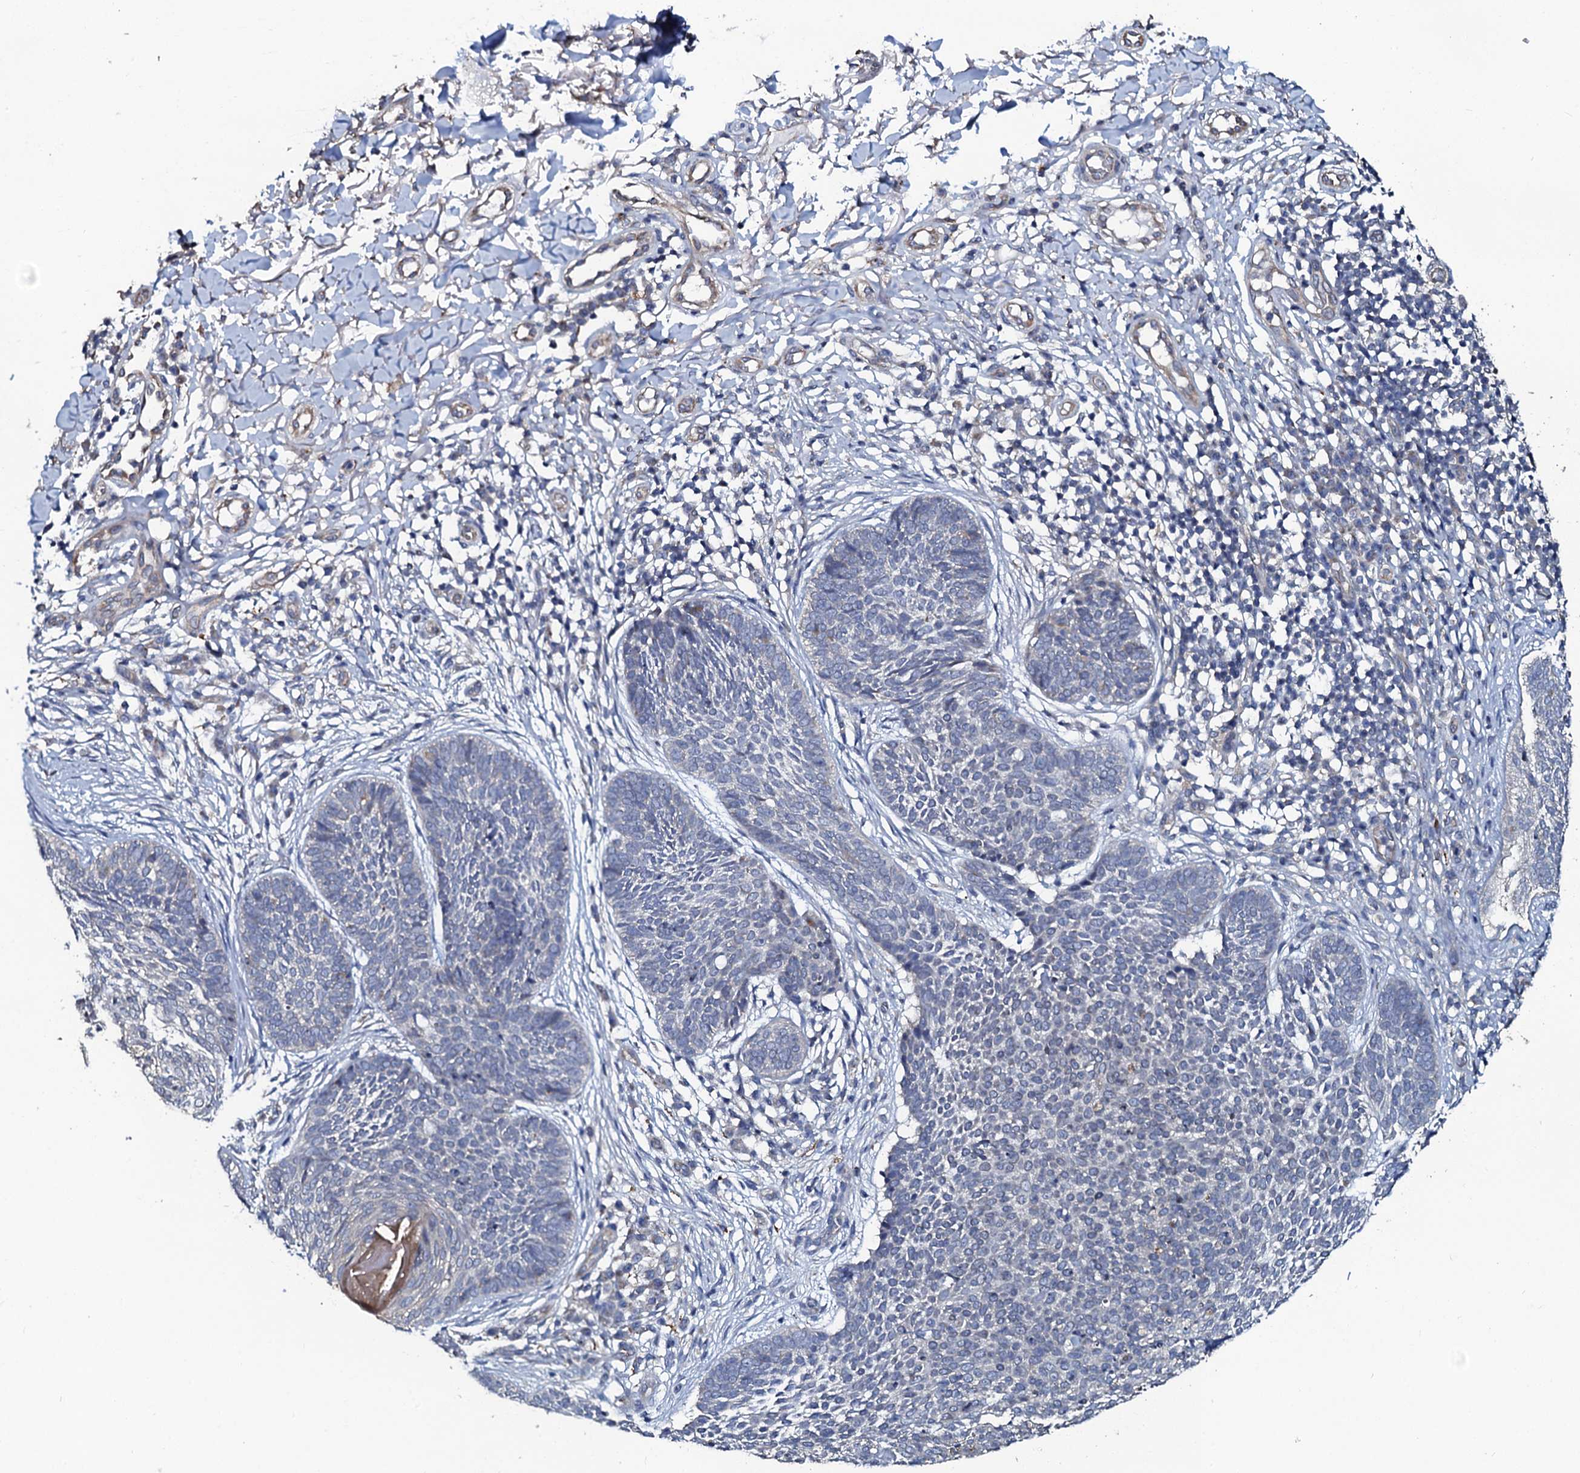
{"staining": {"intensity": "negative", "quantity": "none", "location": "none"}, "tissue": "skin cancer", "cell_type": "Tumor cells", "image_type": "cancer", "snomed": [{"axis": "morphology", "description": "Basal cell carcinoma"}, {"axis": "topography", "description": "Skin"}], "caption": "Protein analysis of skin cancer demonstrates no significant positivity in tumor cells.", "gene": "GLCE", "patient": {"sex": "female", "age": 64}}